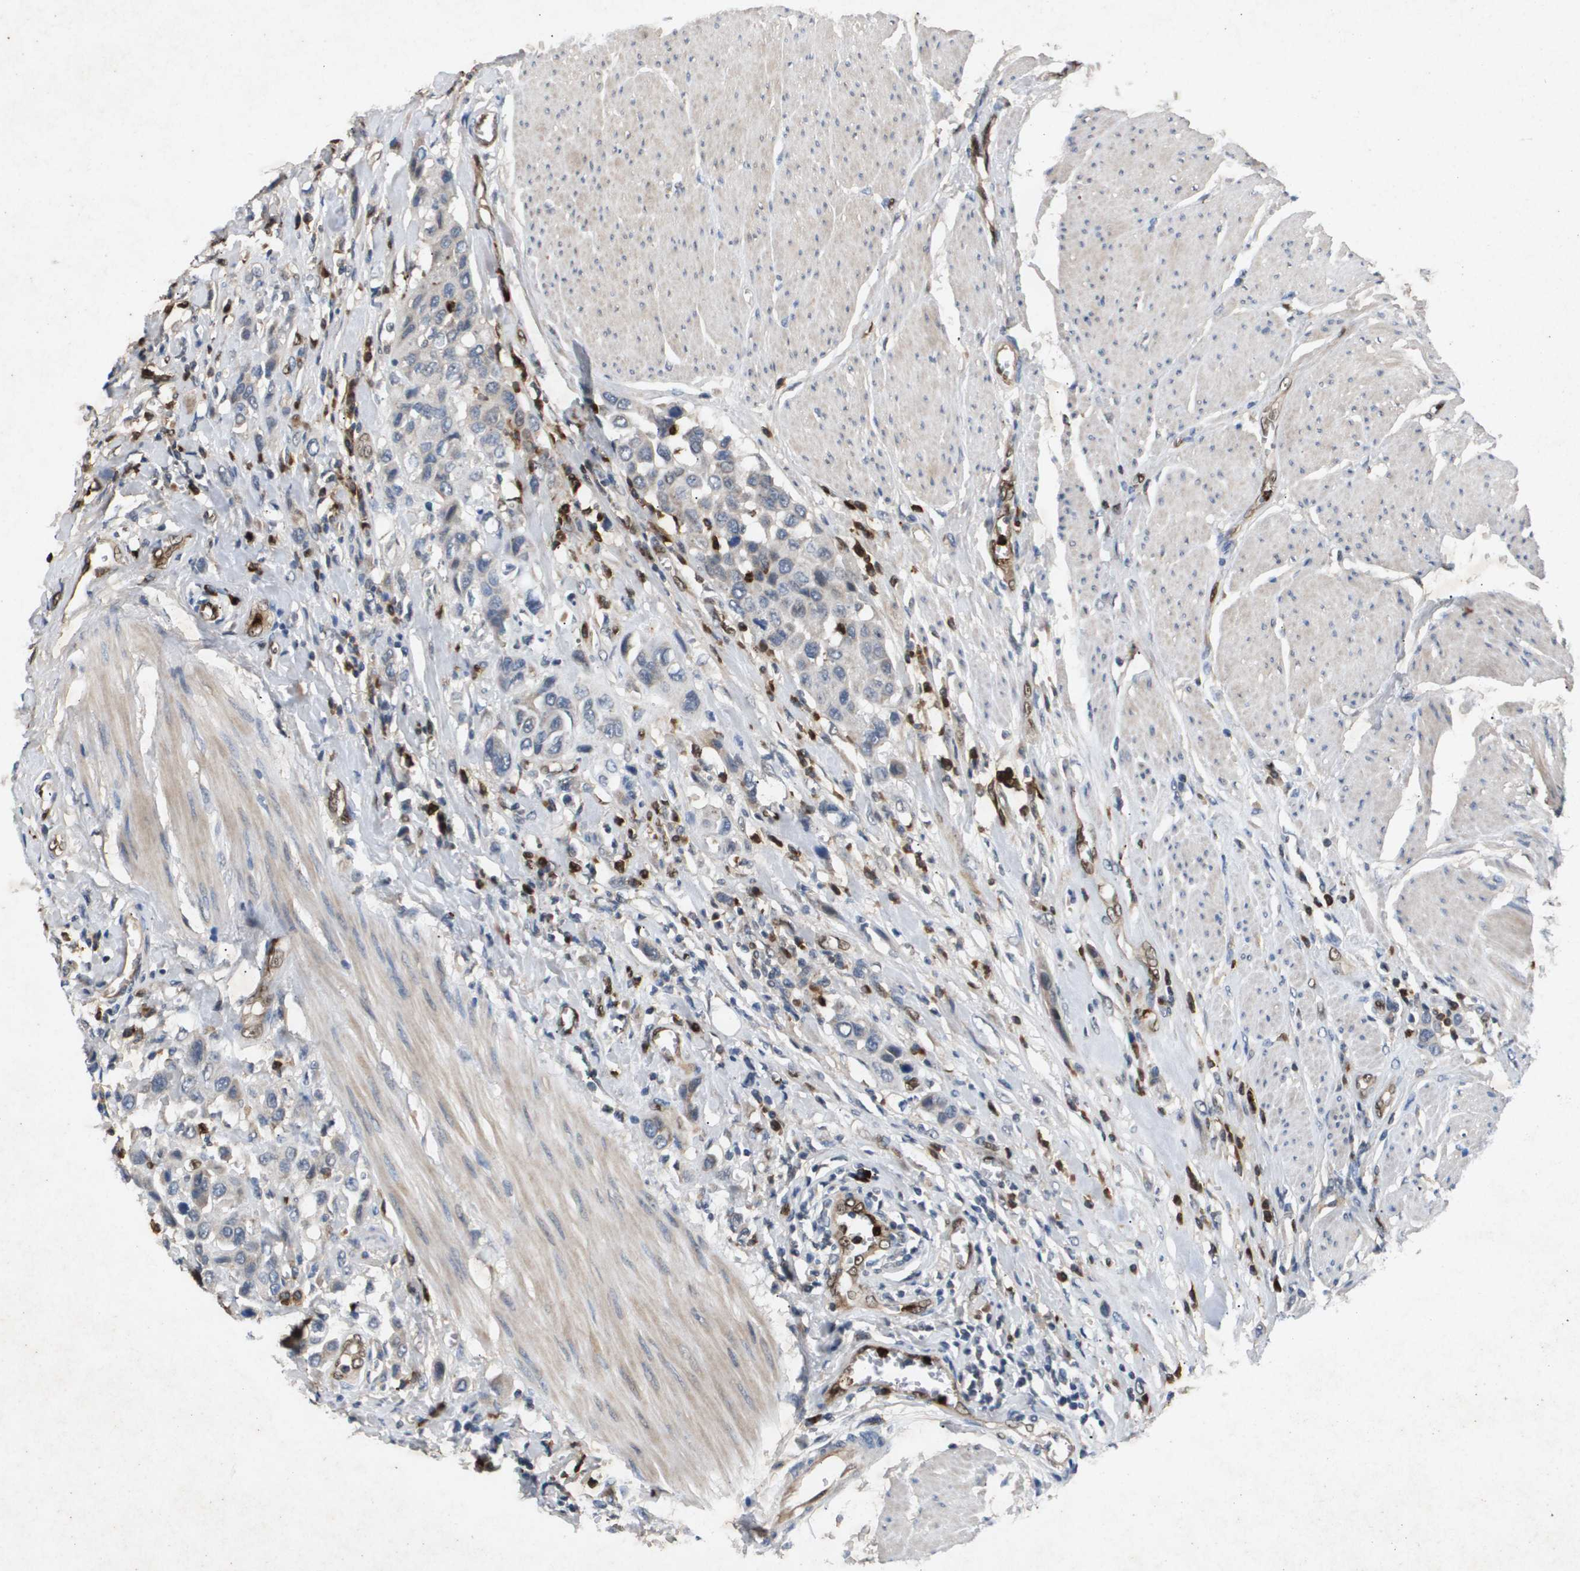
{"staining": {"intensity": "negative", "quantity": "none", "location": "none"}, "tissue": "urothelial cancer", "cell_type": "Tumor cells", "image_type": "cancer", "snomed": [{"axis": "morphology", "description": "Urothelial carcinoma, High grade"}, {"axis": "topography", "description": "Urinary bladder"}], "caption": "High power microscopy histopathology image of an immunohistochemistry (IHC) image of urothelial cancer, revealing no significant positivity in tumor cells.", "gene": "ERG", "patient": {"sex": "male", "age": 50}}